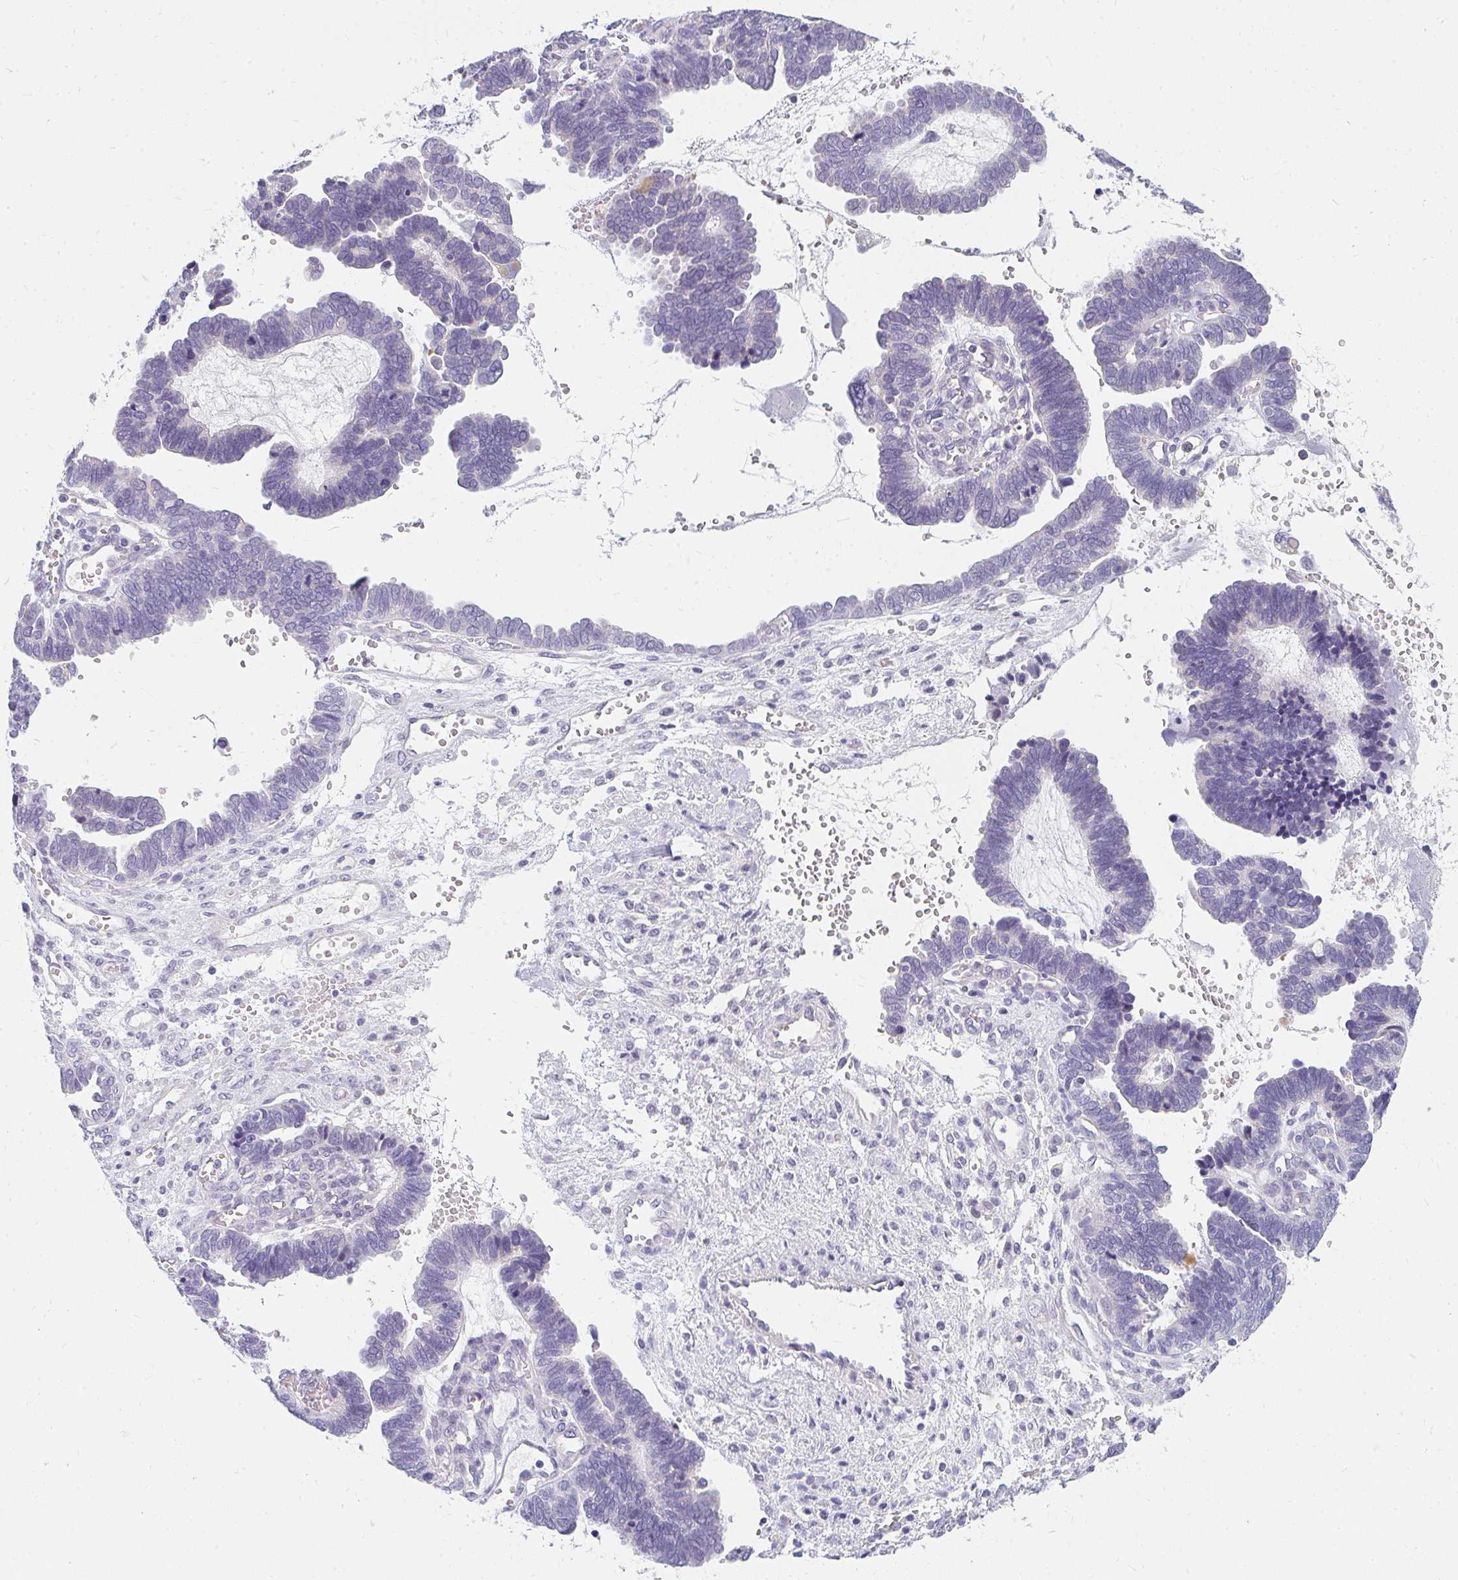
{"staining": {"intensity": "negative", "quantity": "none", "location": "none"}, "tissue": "ovarian cancer", "cell_type": "Tumor cells", "image_type": "cancer", "snomed": [{"axis": "morphology", "description": "Cystadenocarcinoma, serous, NOS"}, {"axis": "topography", "description": "Ovary"}], "caption": "Tumor cells show no significant positivity in serous cystadenocarcinoma (ovarian). The staining is performed using DAB brown chromogen with nuclei counter-stained in using hematoxylin.", "gene": "PPP1R3G", "patient": {"sex": "female", "age": 51}}